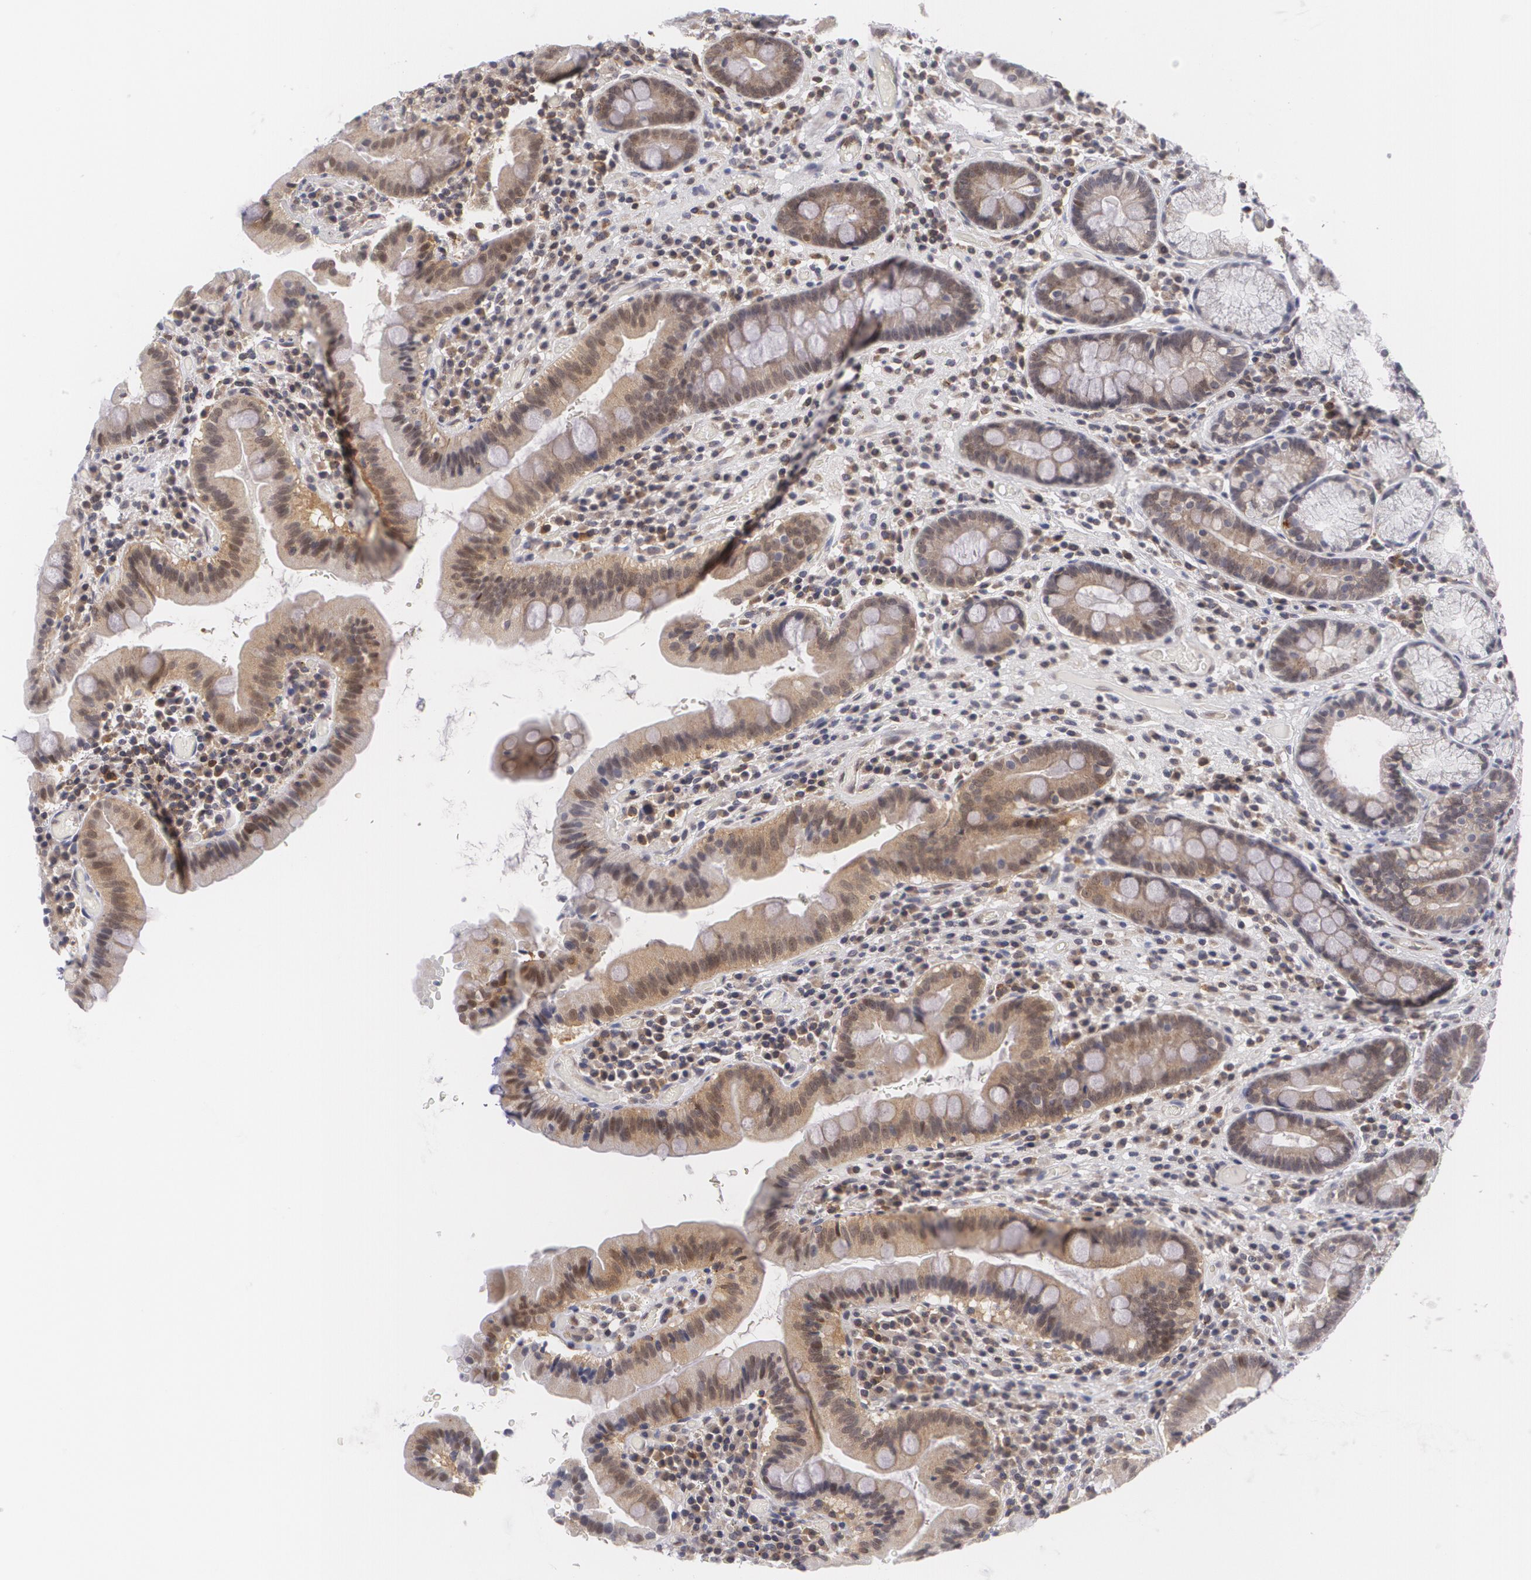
{"staining": {"intensity": "moderate", "quantity": ">75%", "location": "cytoplasmic/membranous"}, "tissue": "duodenum", "cell_type": "Glandular cells", "image_type": "normal", "snomed": [{"axis": "morphology", "description": "Normal tissue, NOS"}, {"axis": "topography", "description": "Stomach, lower"}, {"axis": "topography", "description": "Duodenum"}], "caption": "This image shows immunohistochemistry staining of normal duodenum, with medium moderate cytoplasmic/membranous expression in about >75% of glandular cells.", "gene": "BCL10", "patient": {"sex": "male", "age": 84}}